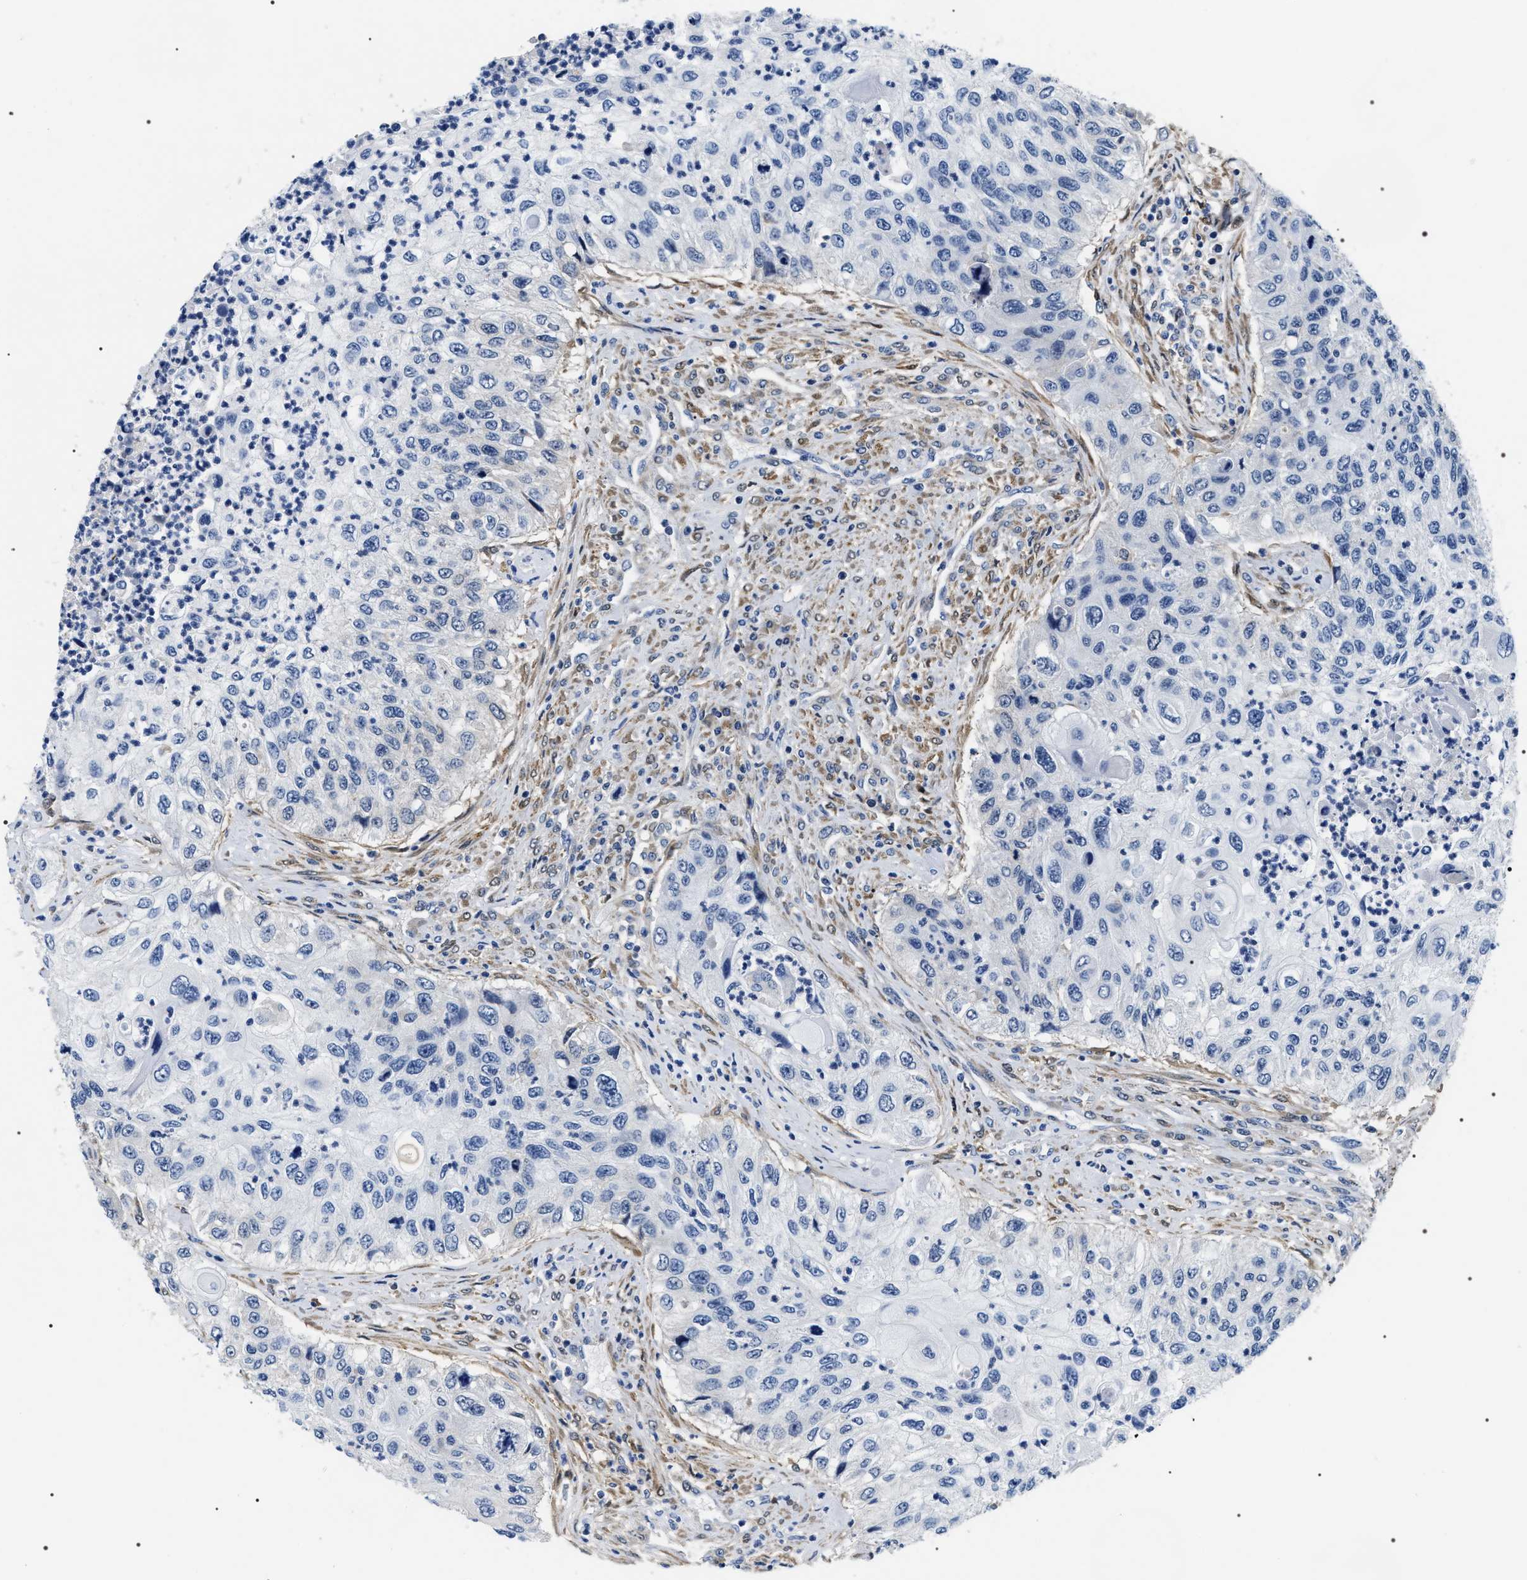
{"staining": {"intensity": "negative", "quantity": "none", "location": "none"}, "tissue": "urothelial cancer", "cell_type": "Tumor cells", "image_type": "cancer", "snomed": [{"axis": "morphology", "description": "Urothelial carcinoma, High grade"}, {"axis": "topography", "description": "Urinary bladder"}], "caption": "Immunohistochemical staining of human high-grade urothelial carcinoma demonstrates no significant positivity in tumor cells.", "gene": "BAG2", "patient": {"sex": "female", "age": 60}}